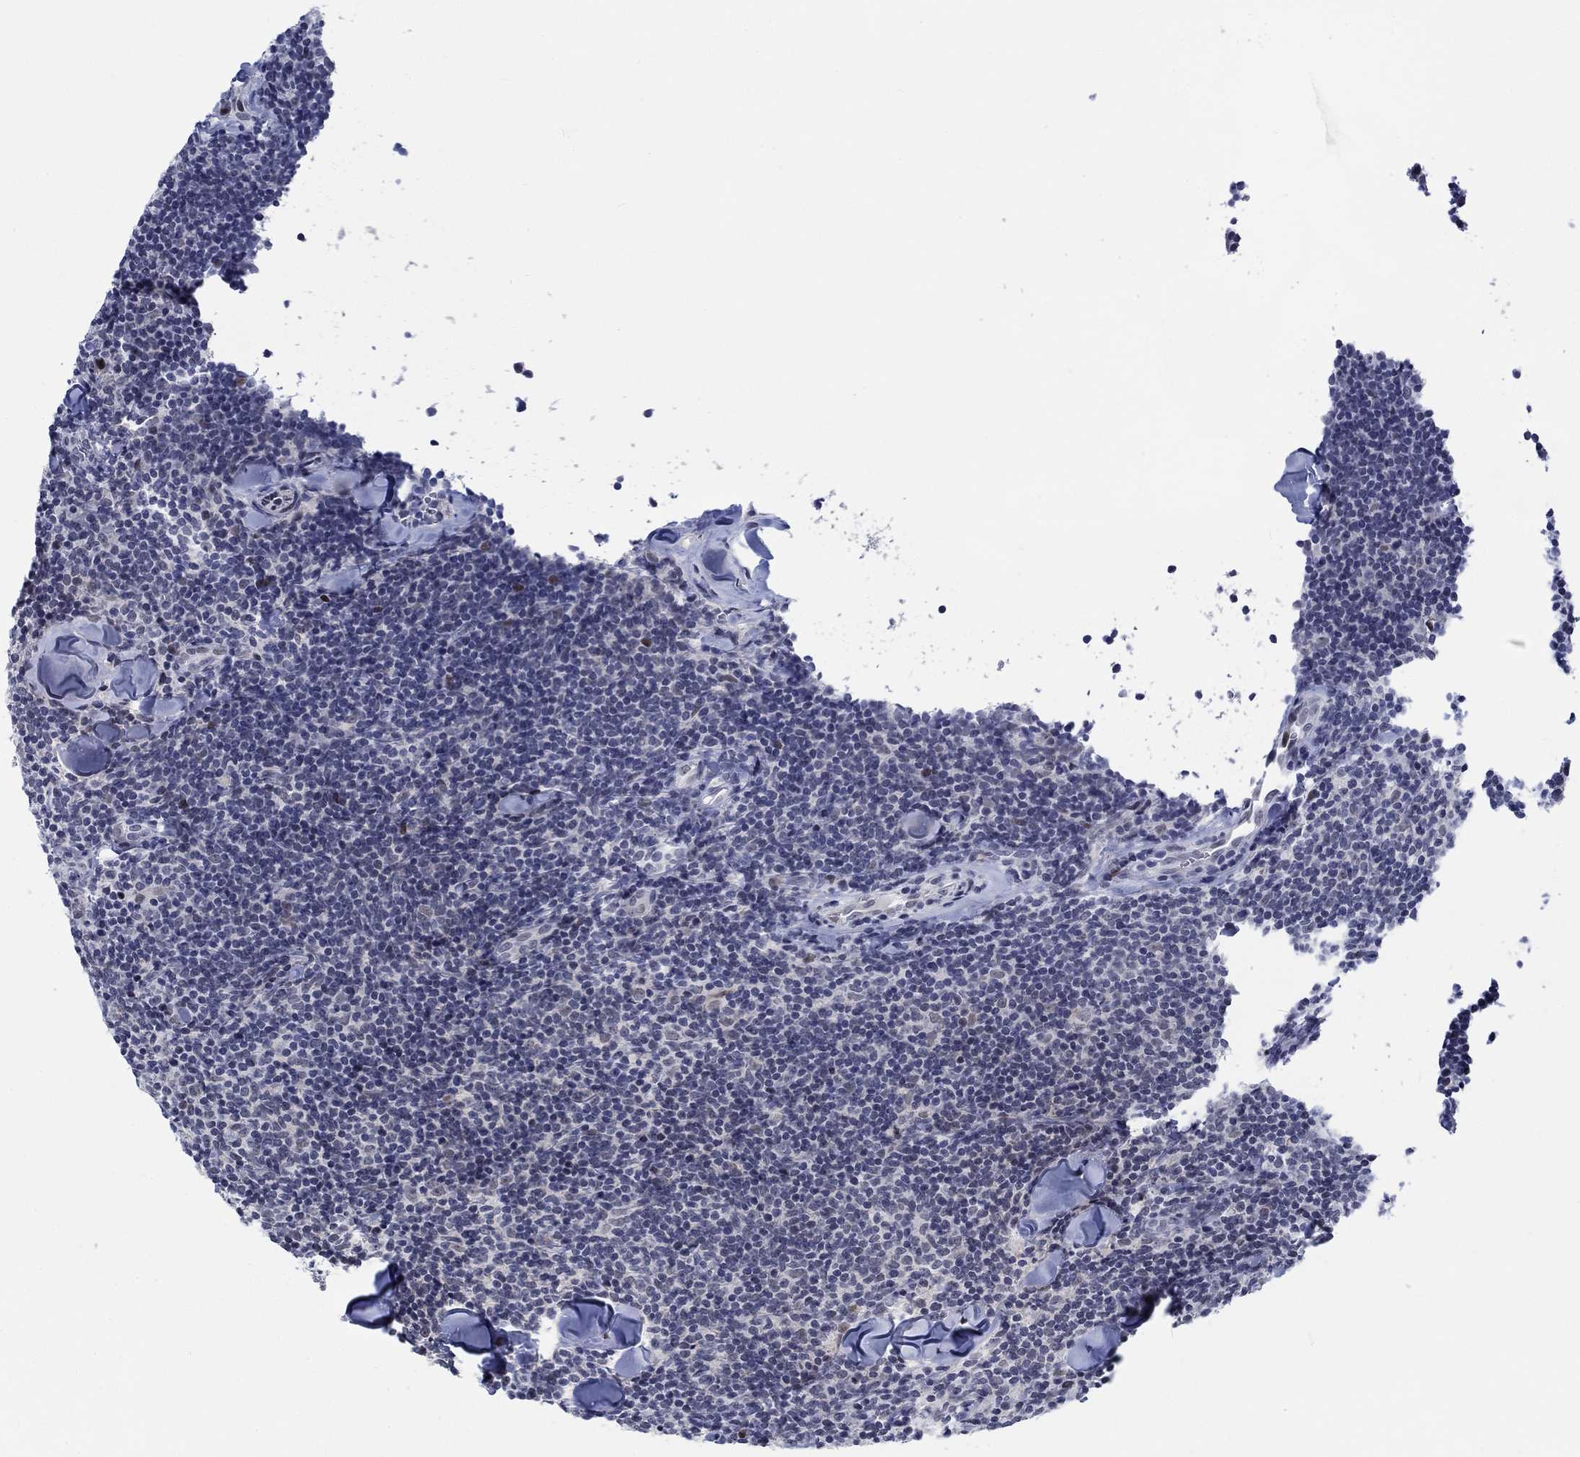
{"staining": {"intensity": "negative", "quantity": "none", "location": "none"}, "tissue": "lymphoma", "cell_type": "Tumor cells", "image_type": "cancer", "snomed": [{"axis": "morphology", "description": "Malignant lymphoma, non-Hodgkin's type, Low grade"}, {"axis": "topography", "description": "Lymph node"}], "caption": "Lymphoma stained for a protein using immunohistochemistry reveals no positivity tumor cells.", "gene": "NEU3", "patient": {"sex": "female", "age": 56}}